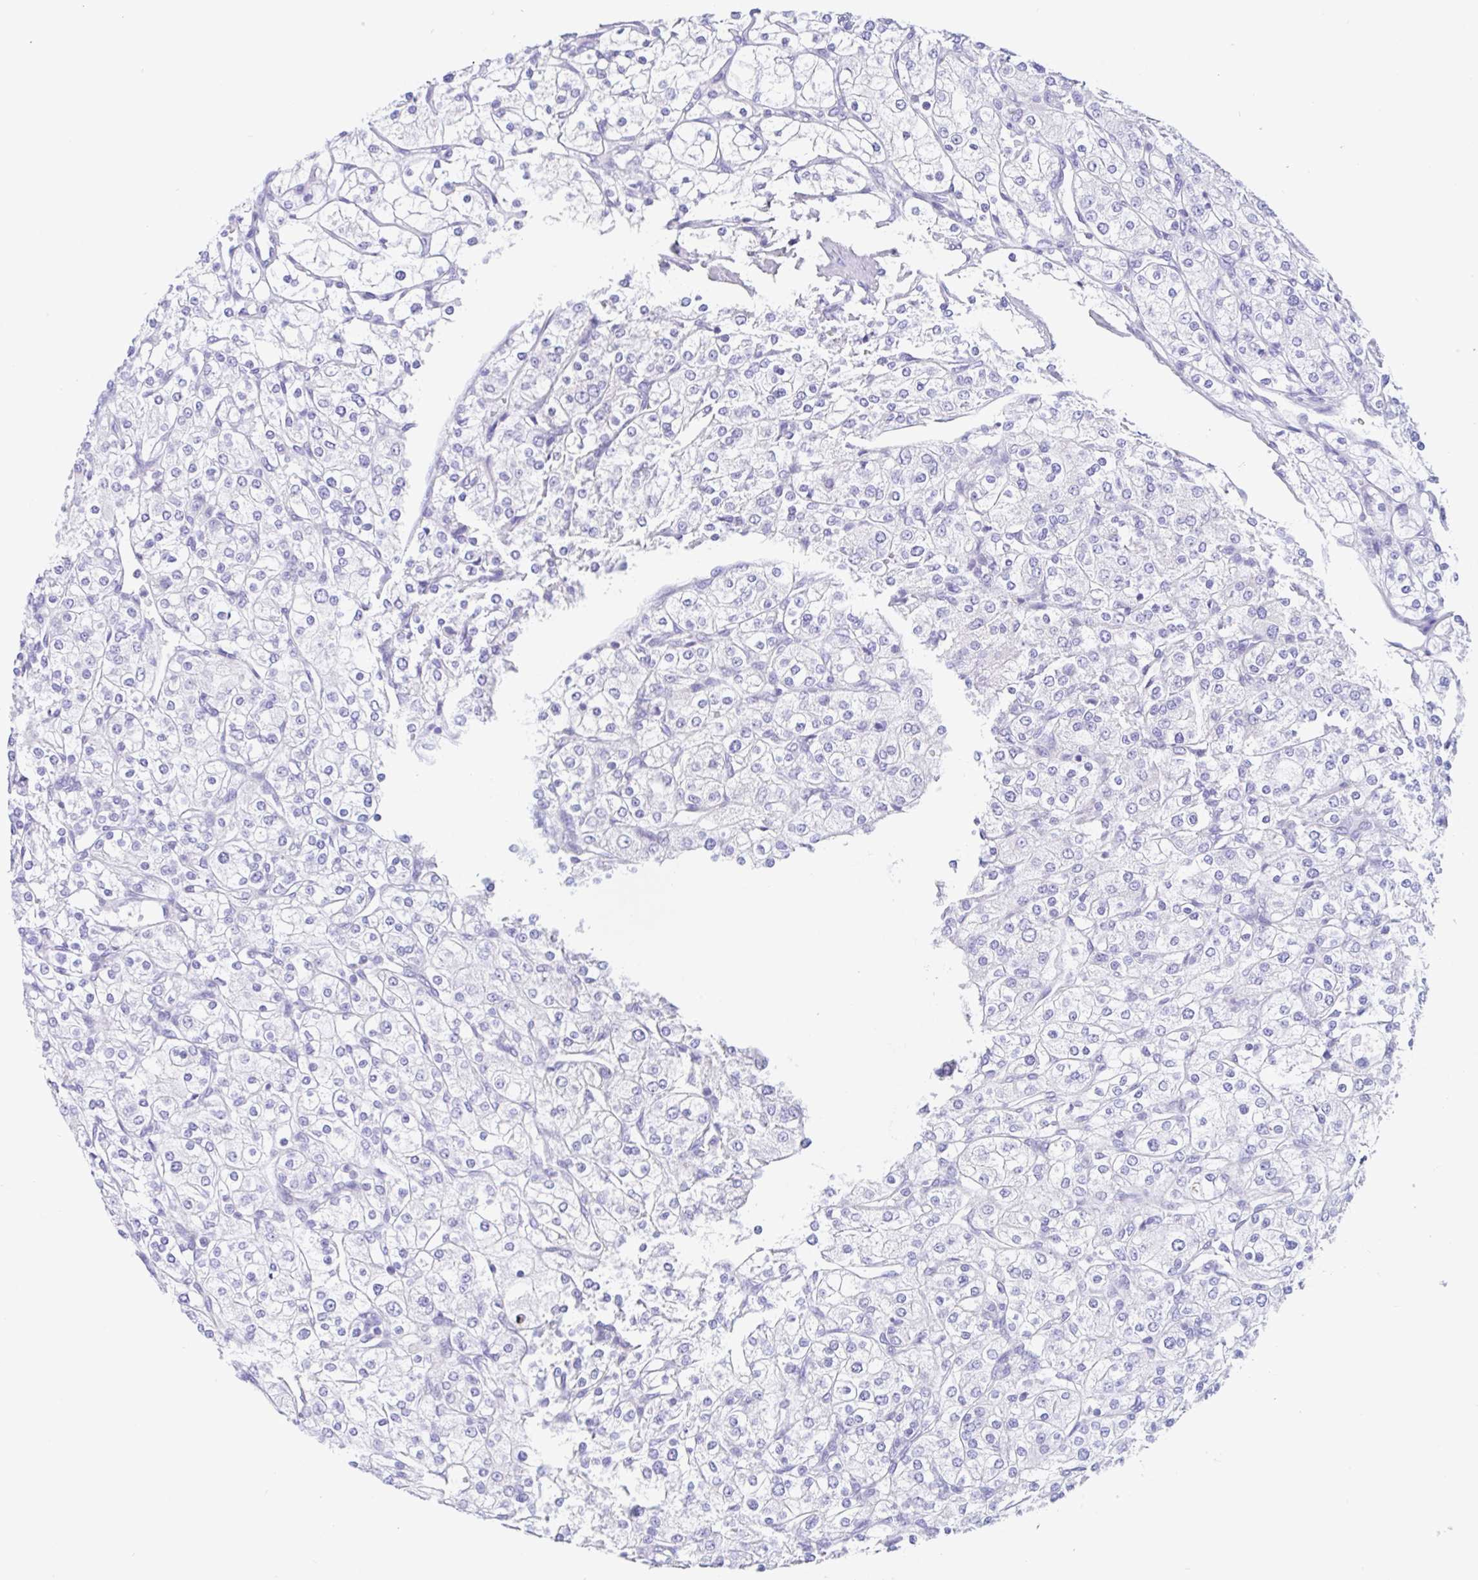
{"staining": {"intensity": "negative", "quantity": "none", "location": "none"}, "tissue": "renal cancer", "cell_type": "Tumor cells", "image_type": "cancer", "snomed": [{"axis": "morphology", "description": "Adenocarcinoma, NOS"}, {"axis": "topography", "description": "Kidney"}], "caption": "Renal adenocarcinoma was stained to show a protein in brown. There is no significant positivity in tumor cells.", "gene": "OR6N2", "patient": {"sex": "male", "age": 80}}